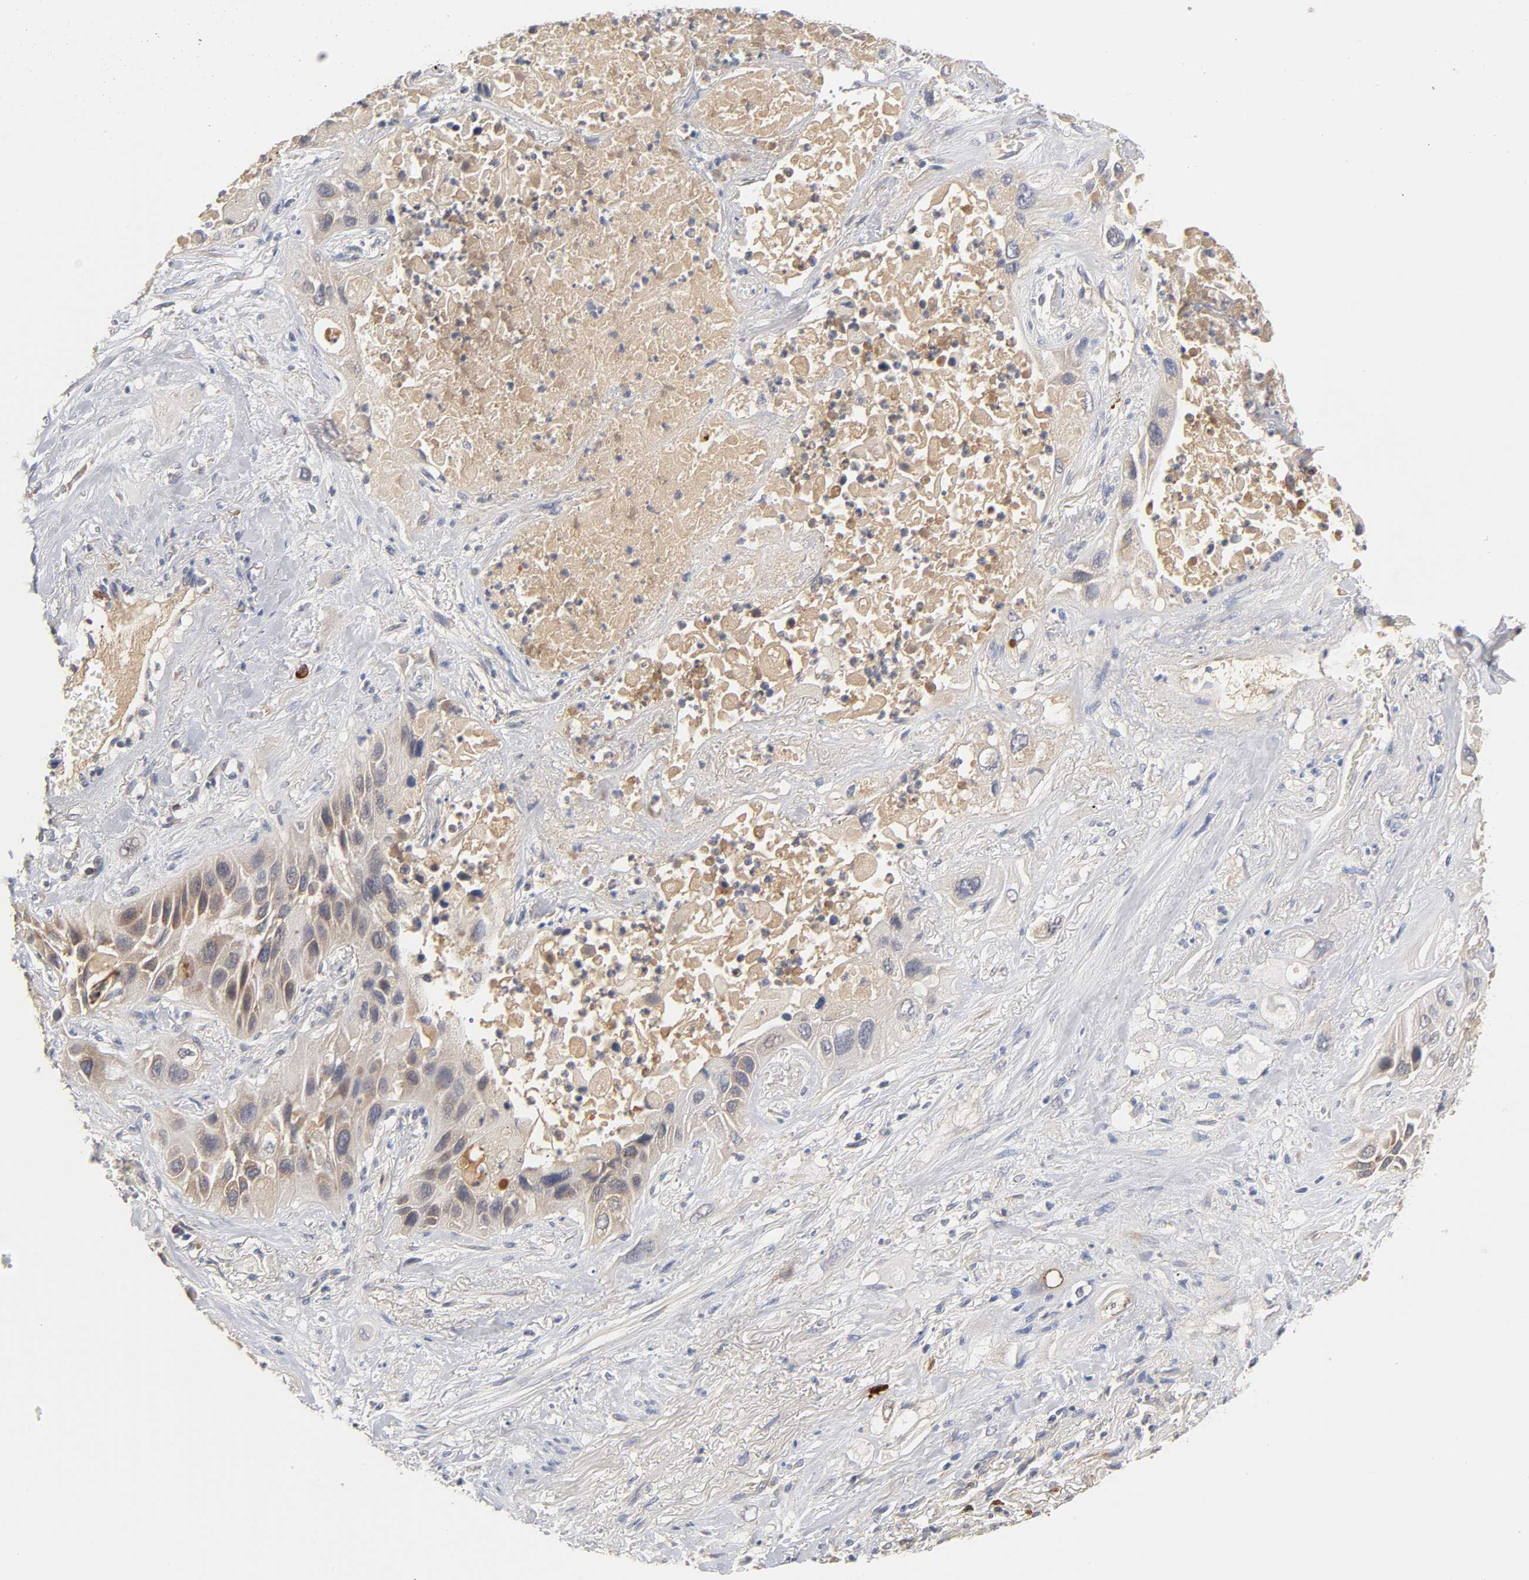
{"staining": {"intensity": "moderate", "quantity": ">75%", "location": "cytoplasmic/membranous"}, "tissue": "lung cancer", "cell_type": "Tumor cells", "image_type": "cancer", "snomed": [{"axis": "morphology", "description": "Squamous cell carcinoma, NOS"}, {"axis": "topography", "description": "Lung"}], "caption": "High-magnification brightfield microscopy of squamous cell carcinoma (lung) stained with DAB (brown) and counterstained with hematoxylin (blue). tumor cells exhibit moderate cytoplasmic/membranous staining is seen in approximately>75% of cells.", "gene": "RPS29", "patient": {"sex": "female", "age": 76}}